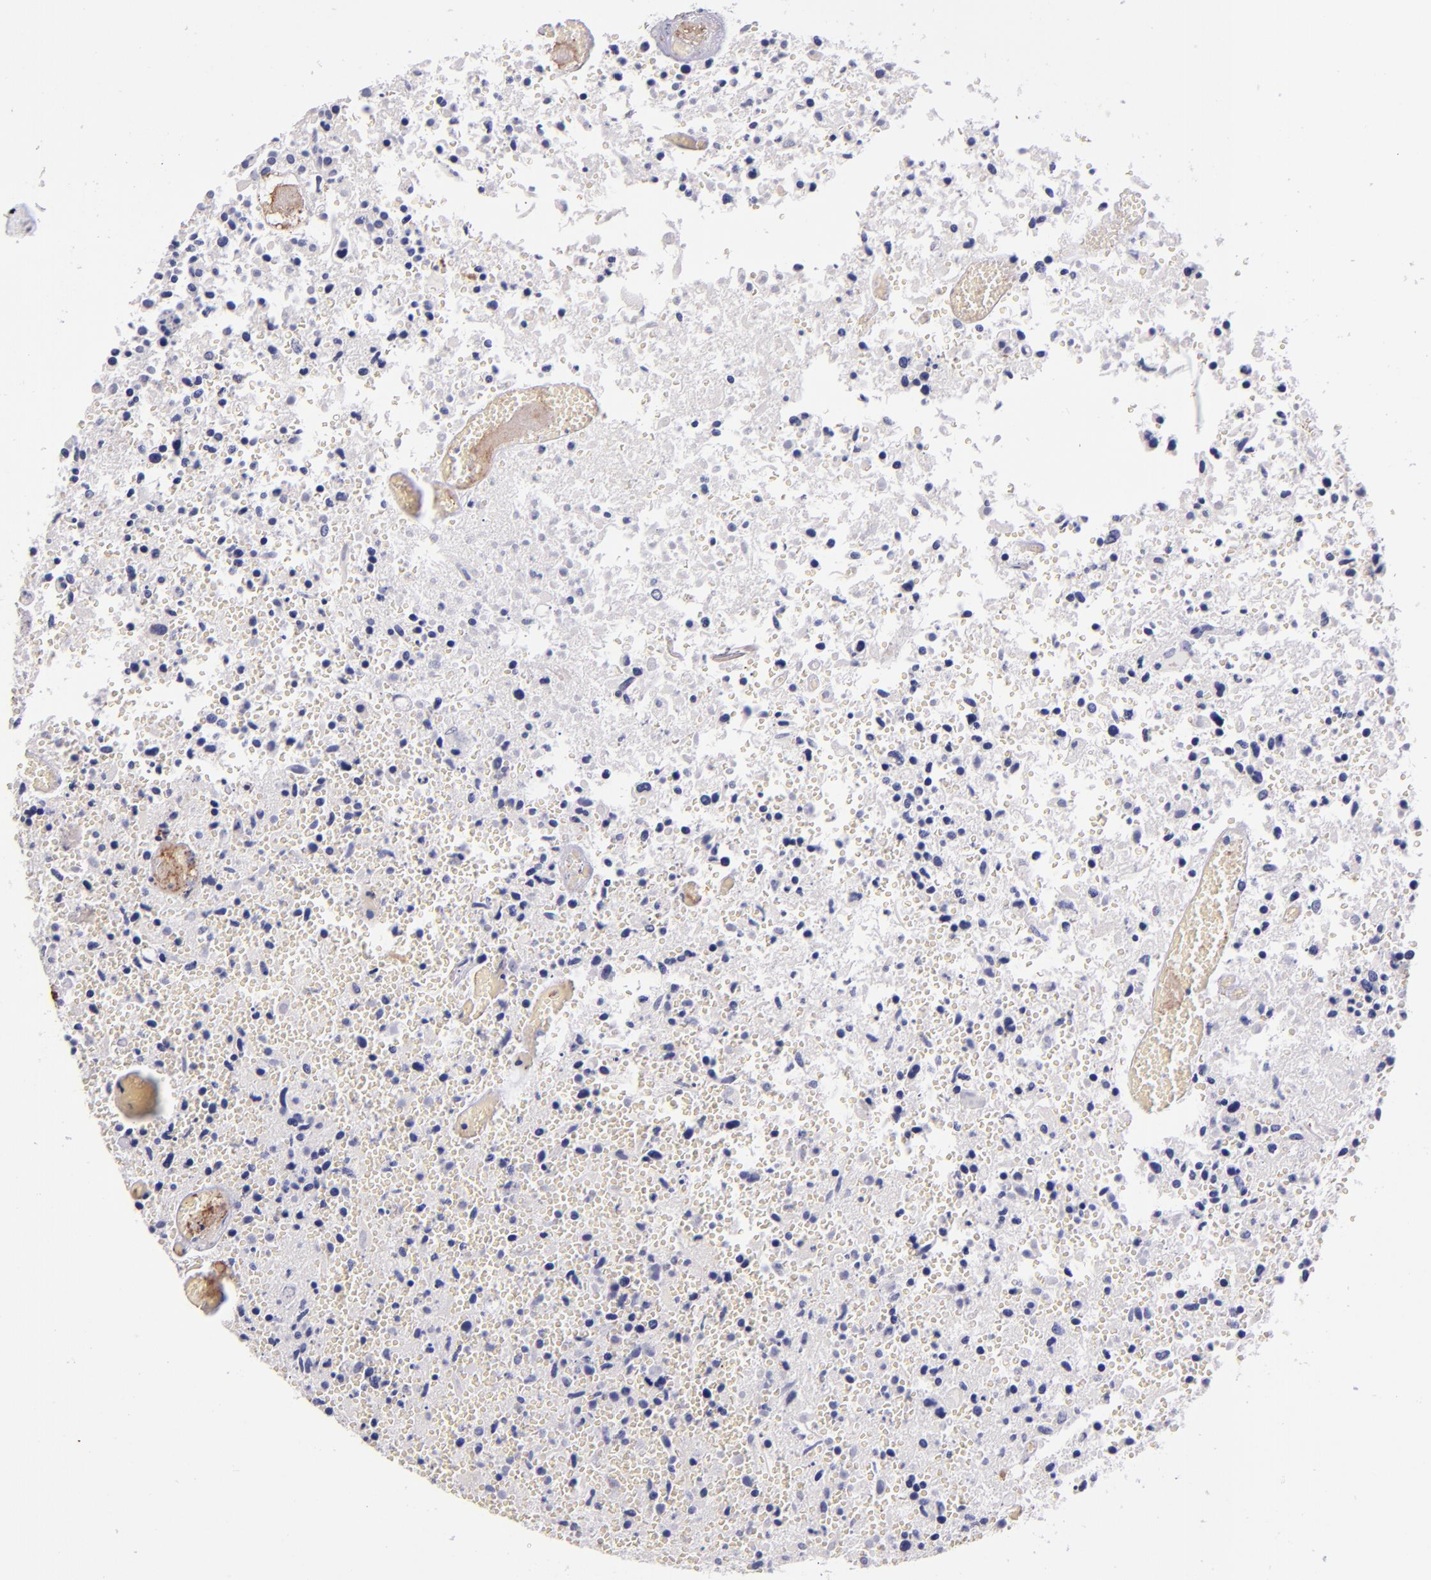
{"staining": {"intensity": "negative", "quantity": "none", "location": "none"}, "tissue": "glioma", "cell_type": "Tumor cells", "image_type": "cancer", "snomed": [{"axis": "morphology", "description": "Glioma, malignant, High grade"}, {"axis": "topography", "description": "Brain"}], "caption": "Immunohistochemical staining of human glioma shows no significant staining in tumor cells.", "gene": "F13A1", "patient": {"sex": "male", "age": 72}}